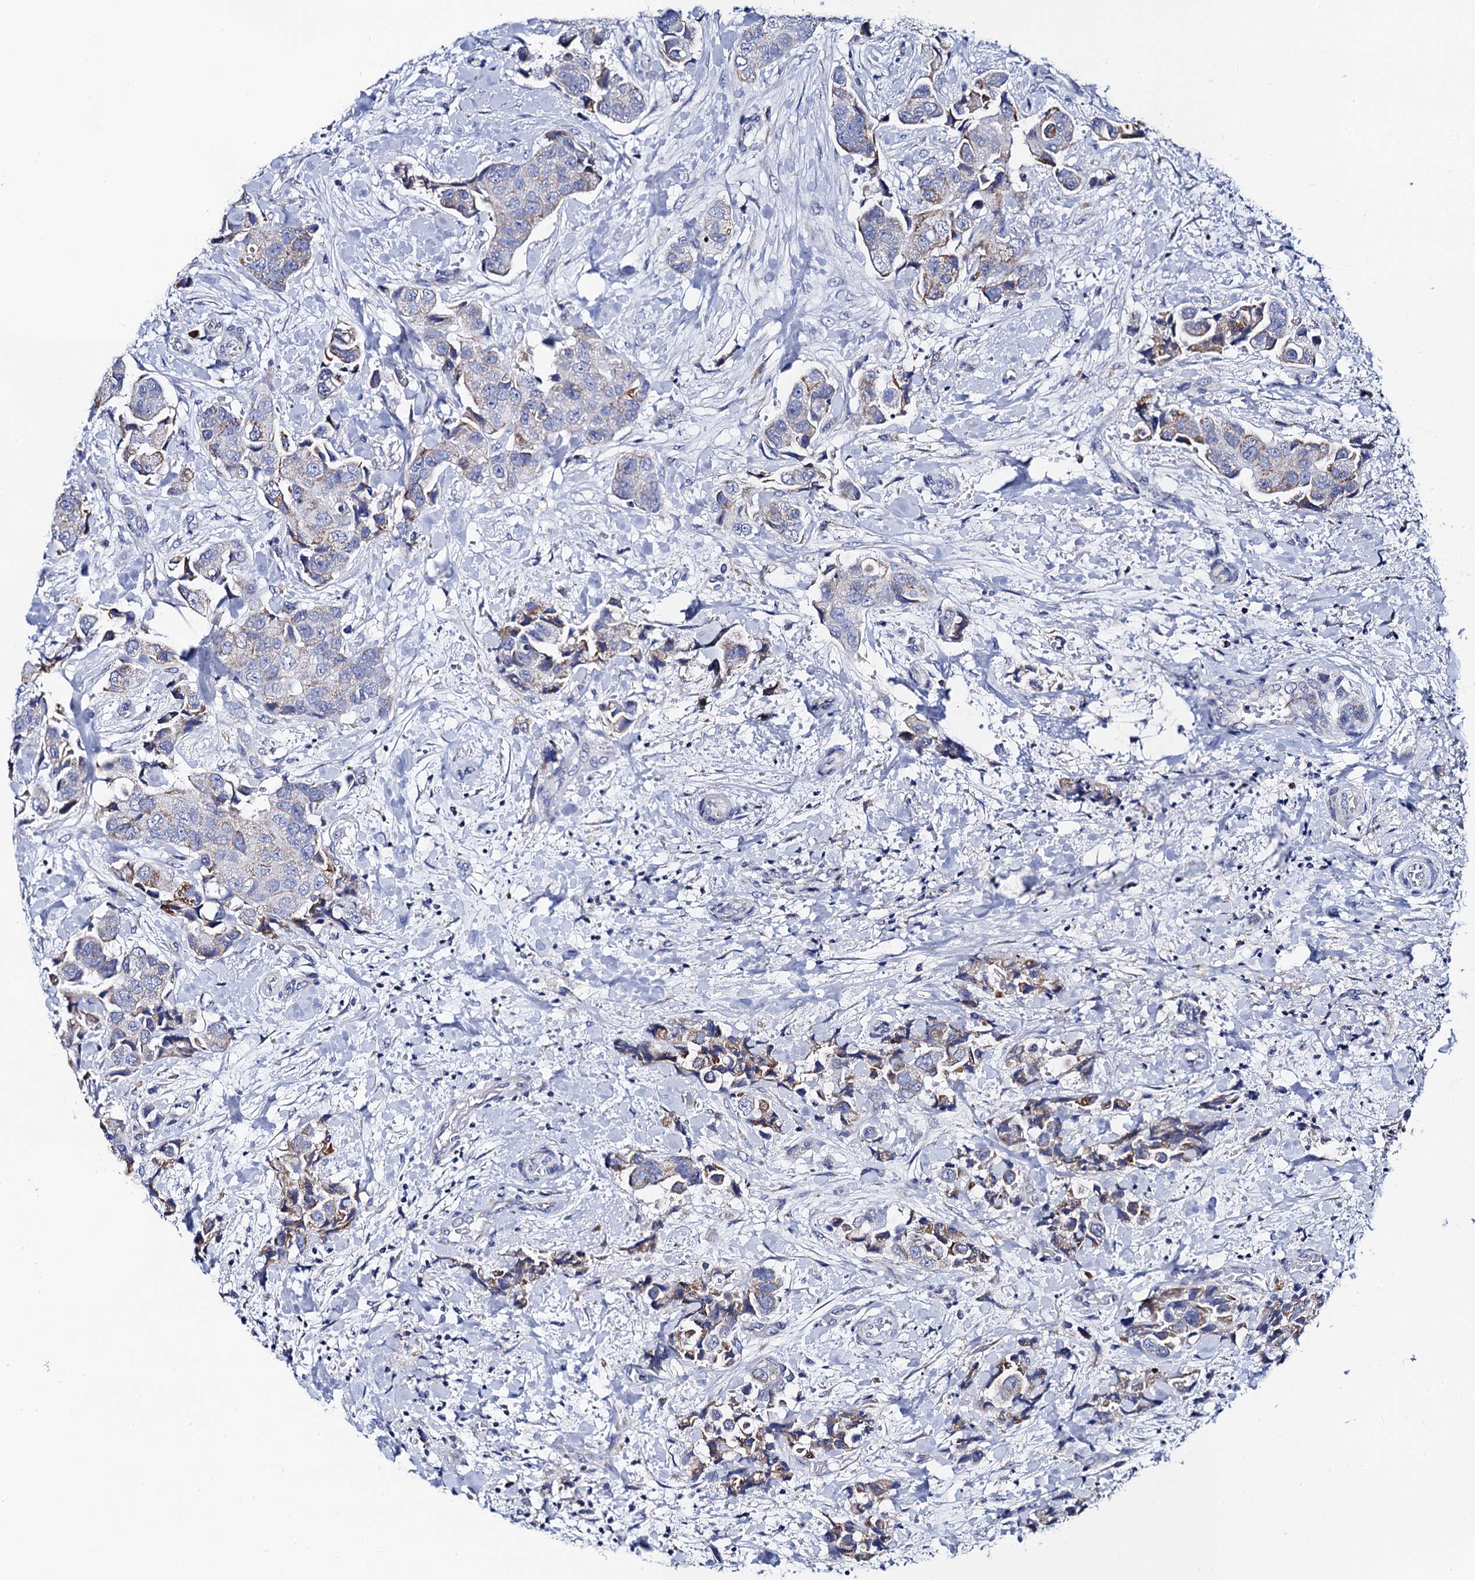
{"staining": {"intensity": "weak", "quantity": "25%-75%", "location": "cytoplasmic/membranous"}, "tissue": "breast cancer", "cell_type": "Tumor cells", "image_type": "cancer", "snomed": [{"axis": "morphology", "description": "Normal tissue, NOS"}, {"axis": "morphology", "description": "Duct carcinoma"}, {"axis": "topography", "description": "Breast"}], "caption": "The histopathology image displays staining of infiltrating ductal carcinoma (breast), revealing weak cytoplasmic/membranous protein staining (brown color) within tumor cells. The staining was performed using DAB (3,3'-diaminobenzidine), with brown indicating positive protein expression. Nuclei are stained blue with hematoxylin.", "gene": "ACADSB", "patient": {"sex": "female", "age": 62}}